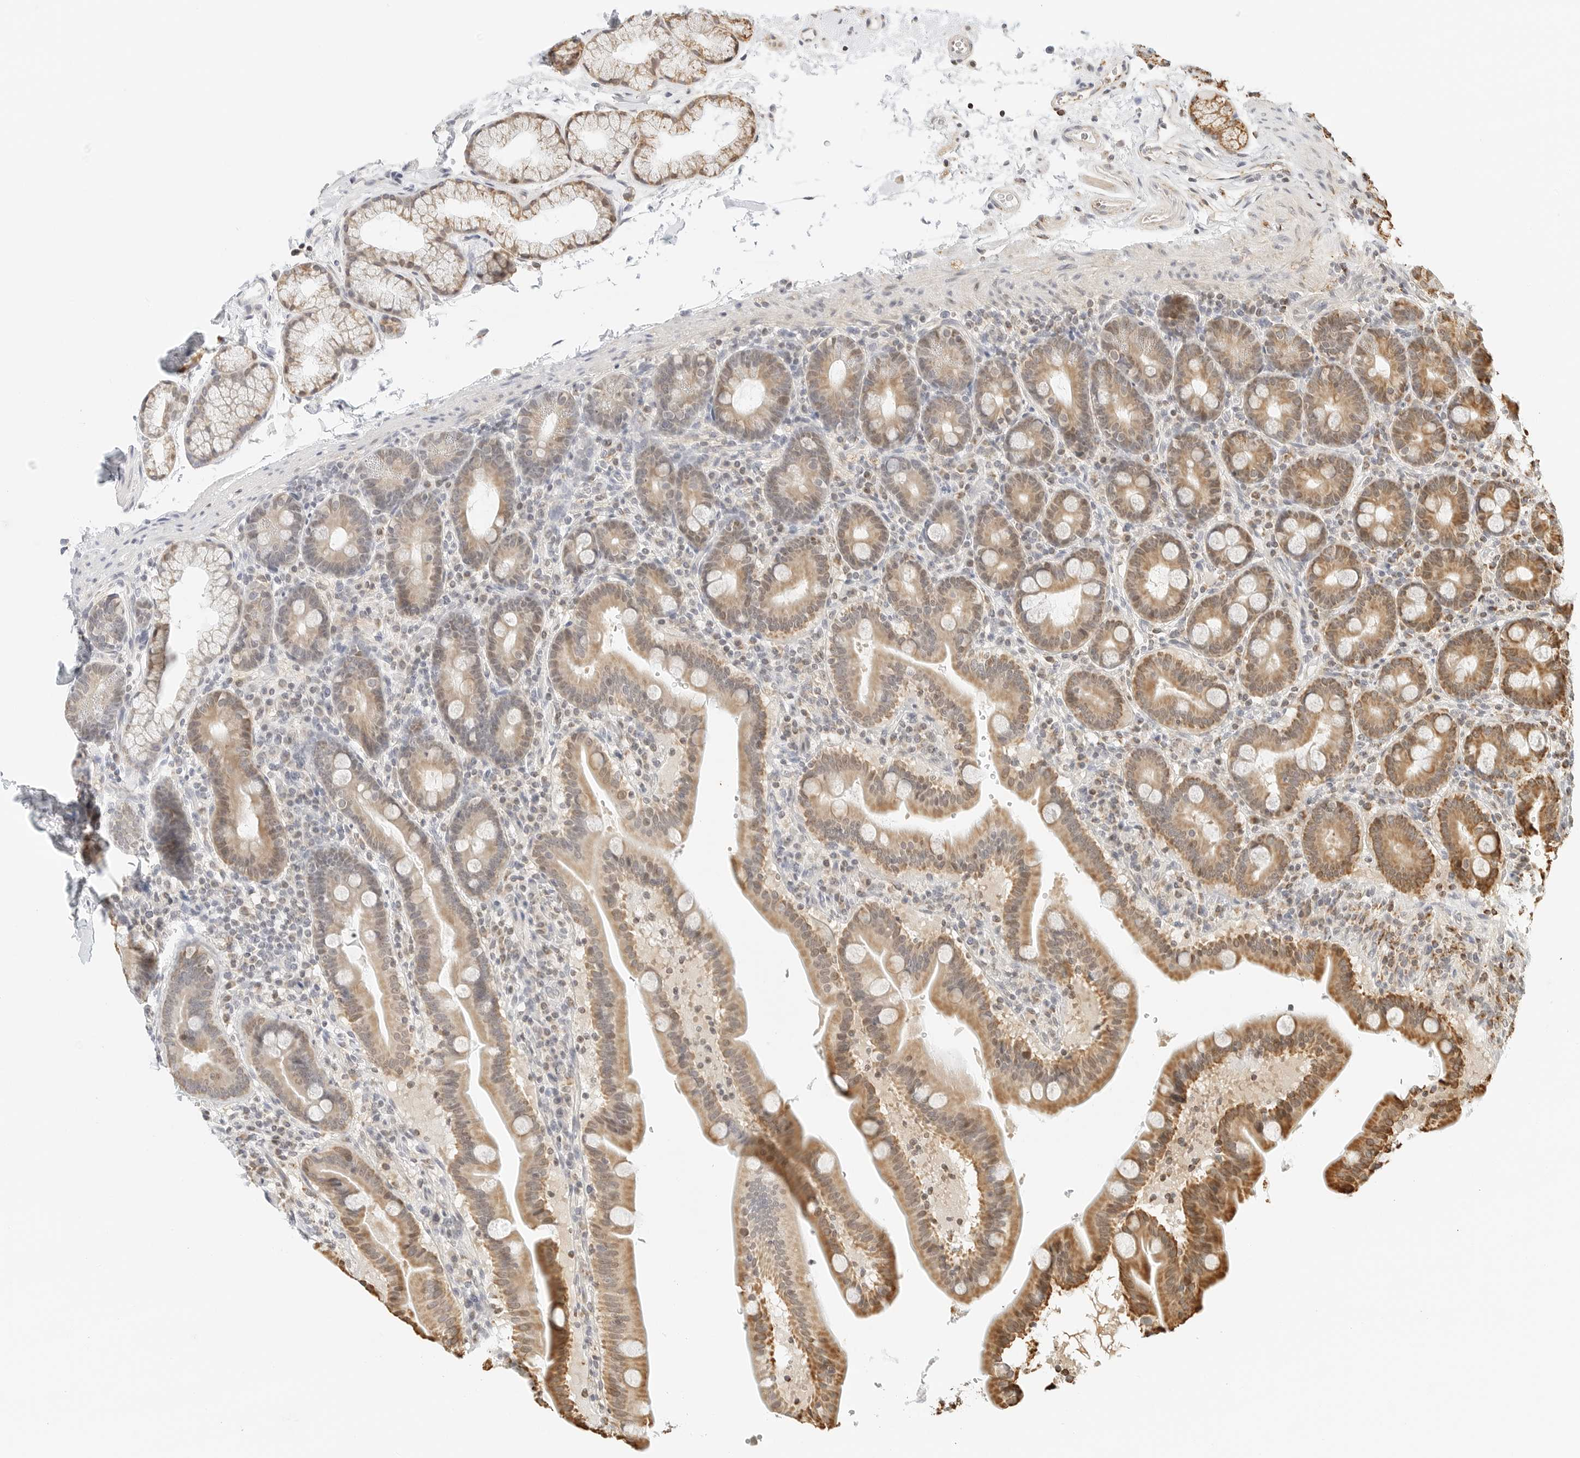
{"staining": {"intensity": "moderate", "quantity": "25%-75%", "location": "cytoplasmic/membranous"}, "tissue": "duodenum", "cell_type": "Glandular cells", "image_type": "normal", "snomed": [{"axis": "morphology", "description": "Normal tissue, NOS"}, {"axis": "topography", "description": "Duodenum"}], "caption": "This micrograph shows IHC staining of benign human duodenum, with medium moderate cytoplasmic/membranous expression in about 25%-75% of glandular cells.", "gene": "ATL1", "patient": {"sex": "male", "age": 54}}